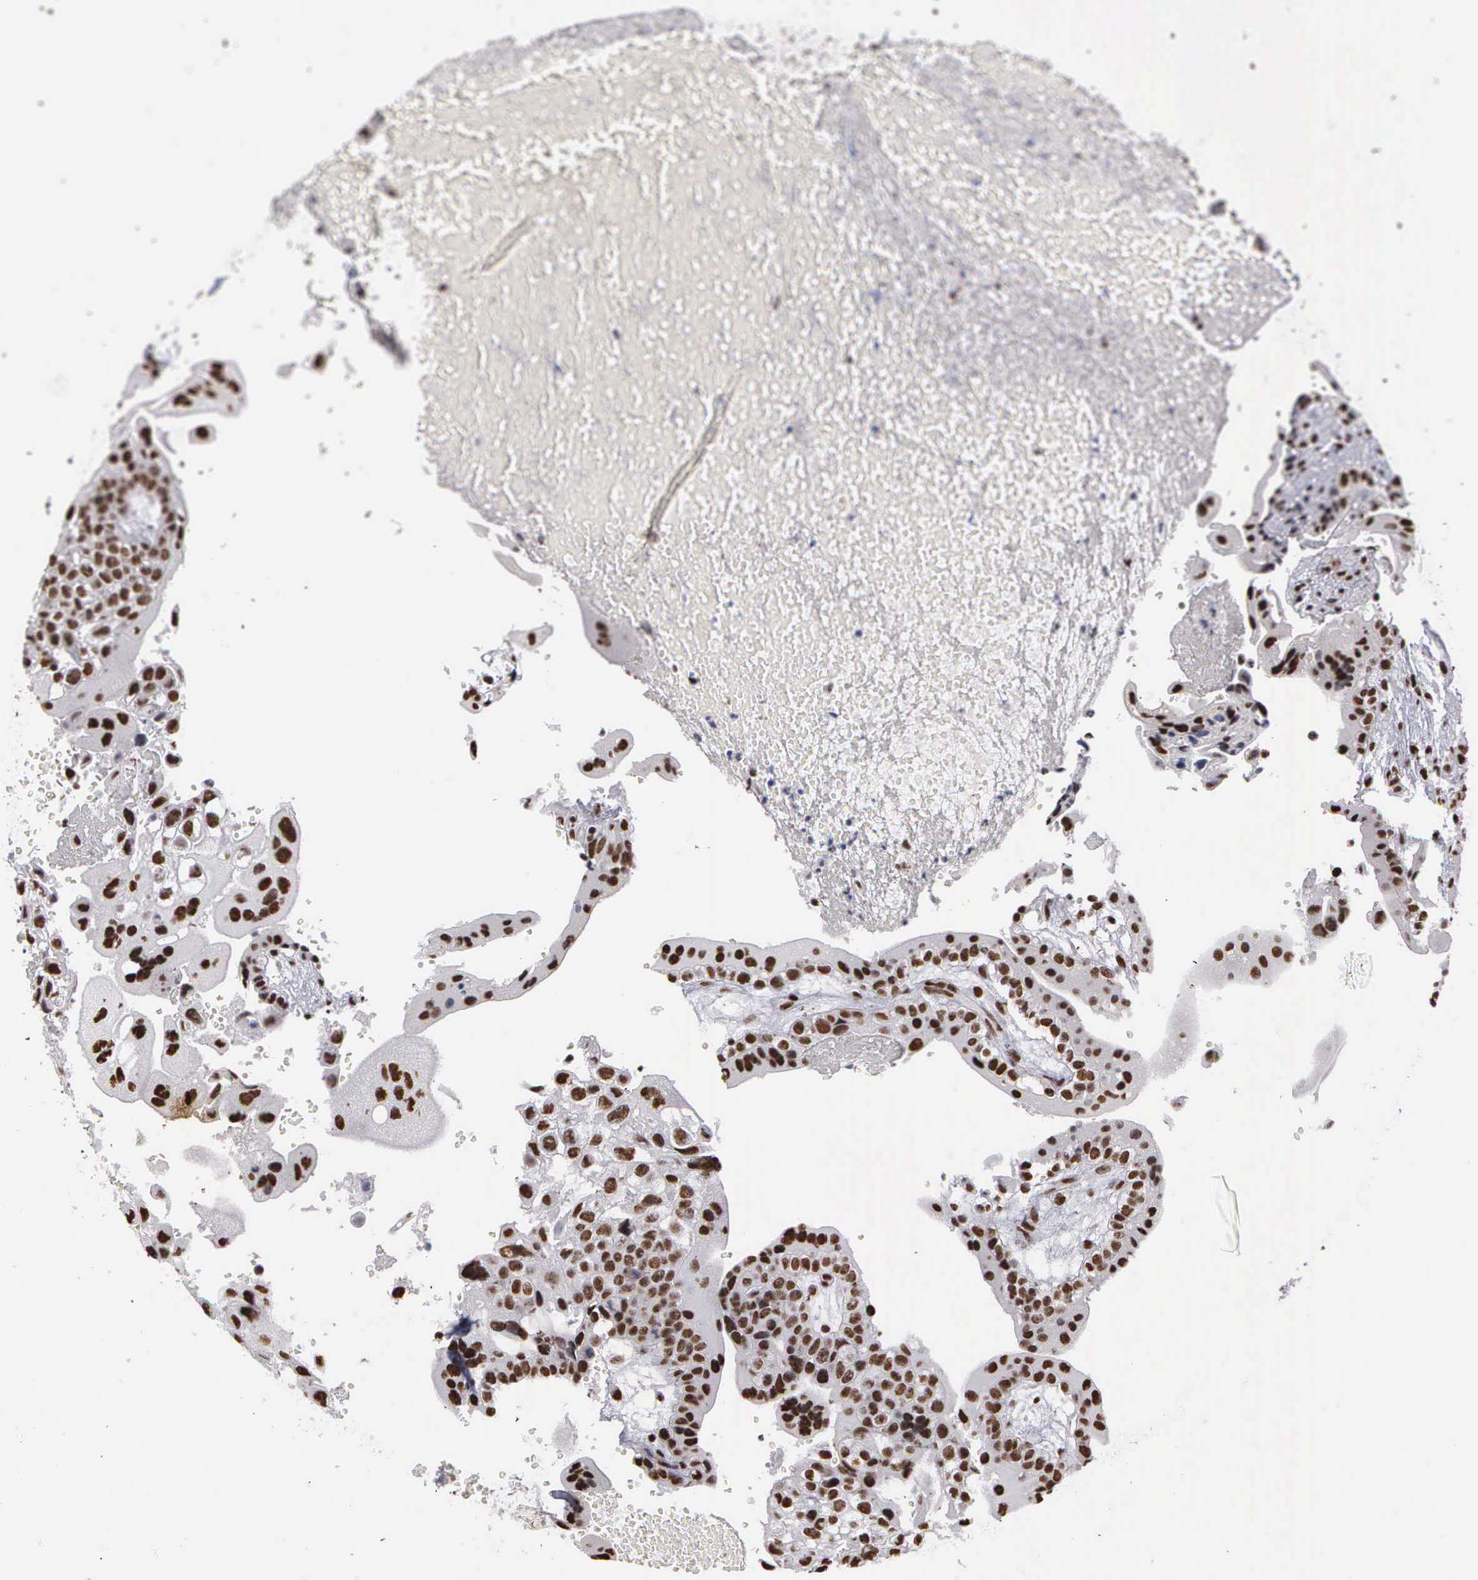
{"staining": {"intensity": "strong", "quantity": ">75%", "location": "nuclear"}, "tissue": "placenta", "cell_type": "Decidual cells", "image_type": "normal", "snomed": [{"axis": "morphology", "description": "Normal tissue, NOS"}, {"axis": "topography", "description": "Placenta"}], "caption": "Strong nuclear expression is appreciated in approximately >75% of decidual cells in unremarkable placenta.", "gene": "KIAA0586", "patient": {"sex": "female", "age": 34}}